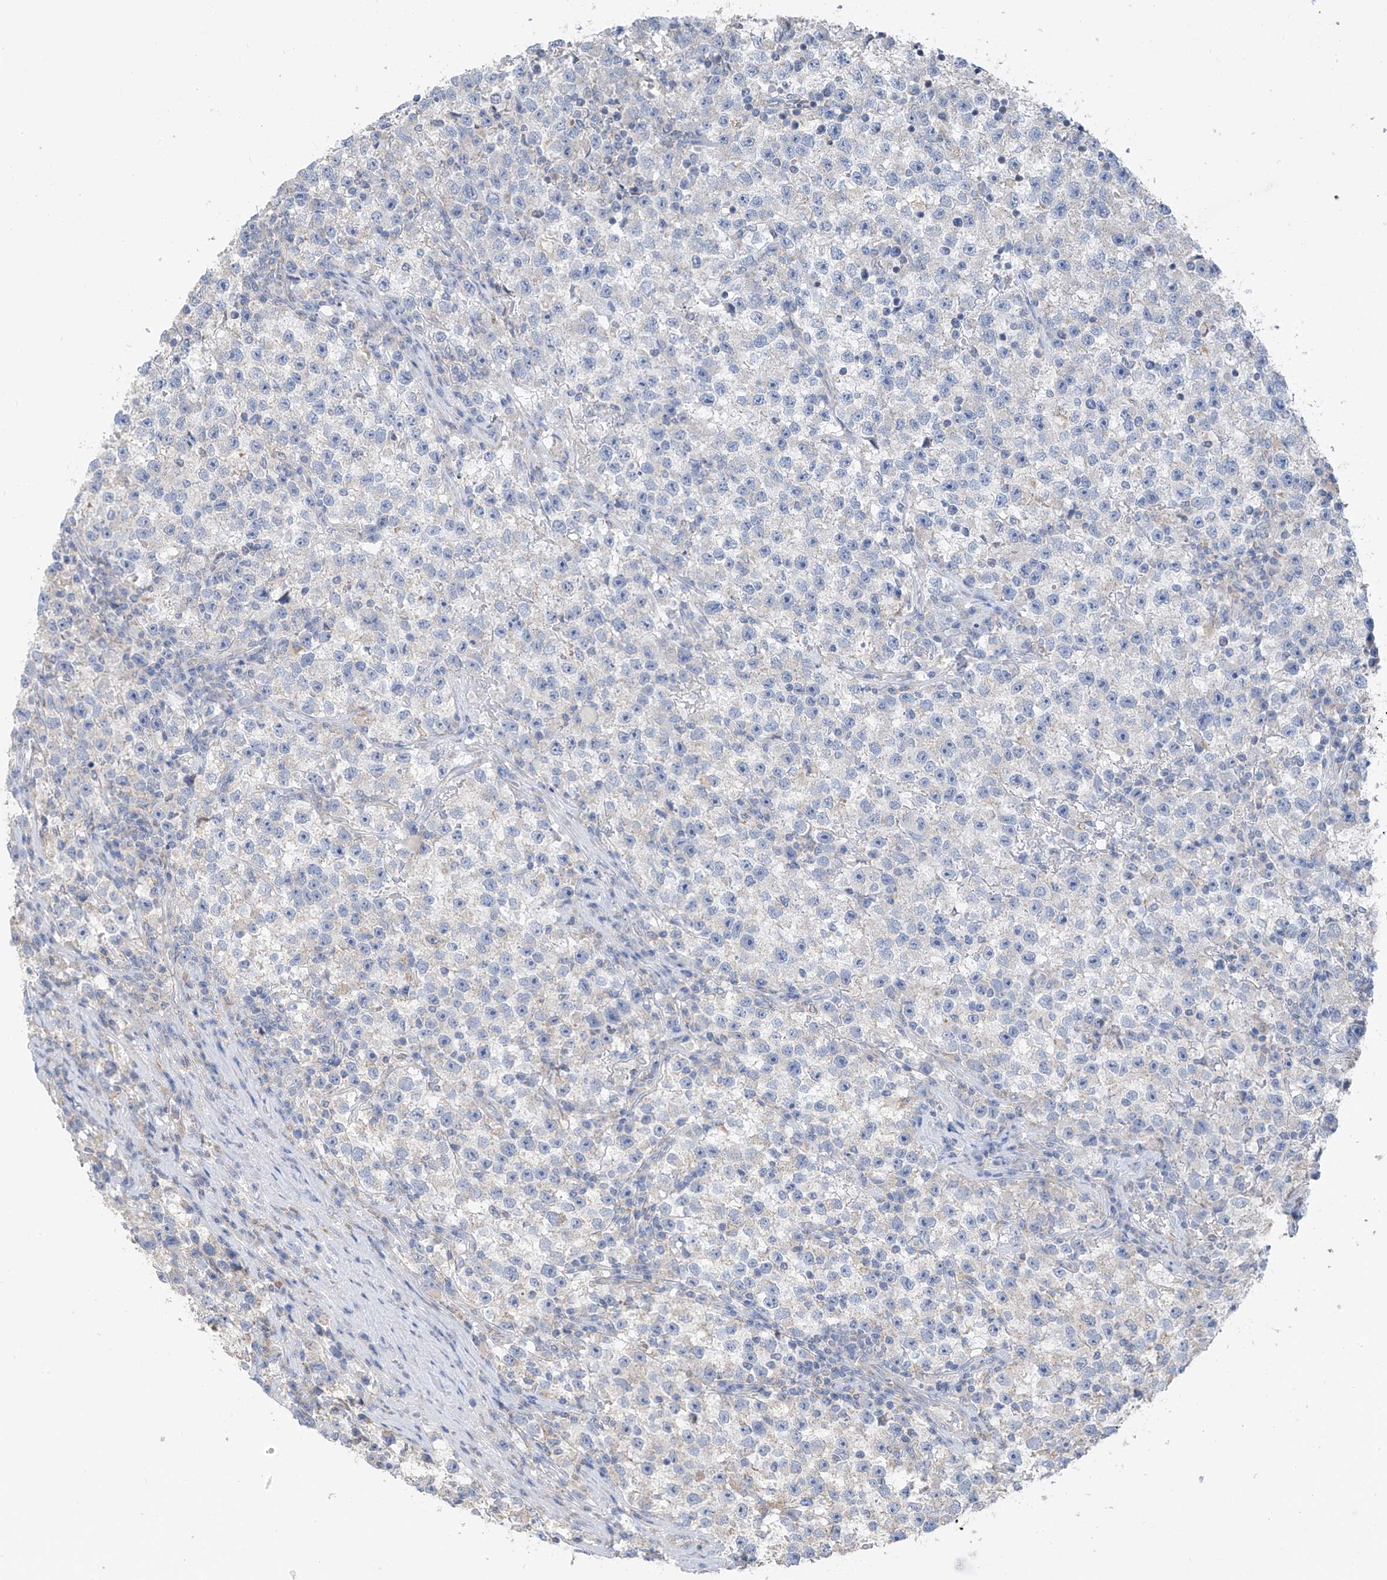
{"staining": {"intensity": "negative", "quantity": "none", "location": "none"}, "tissue": "testis cancer", "cell_type": "Tumor cells", "image_type": "cancer", "snomed": [{"axis": "morphology", "description": "Seminoma, NOS"}, {"axis": "topography", "description": "Testis"}], "caption": "This is an immunohistochemistry (IHC) micrograph of testis cancer (seminoma). There is no positivity in tumor cells.", "gene": "SYN3", "patient": {"sex": "male", "age": 22}}